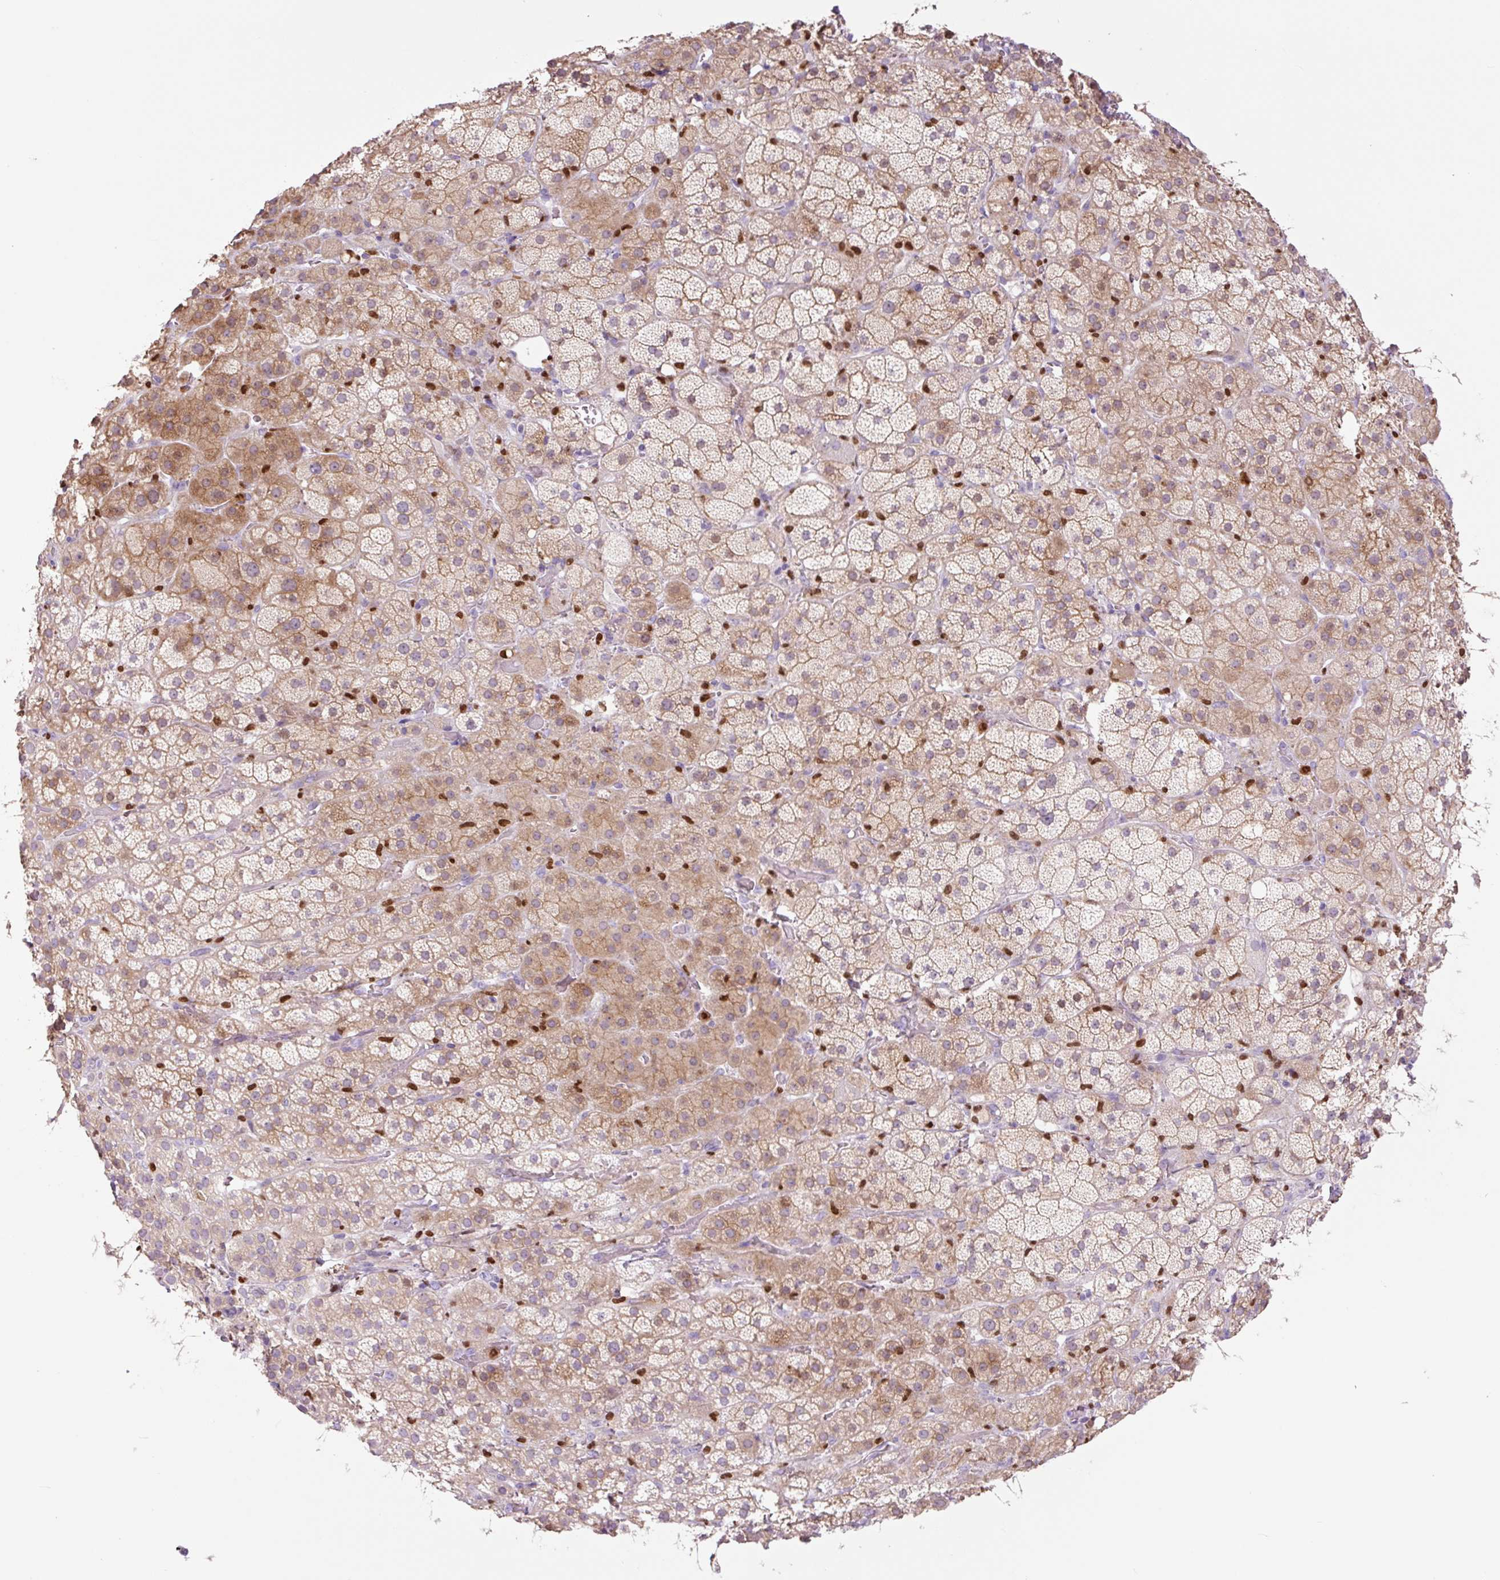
{"staining": {"intensity": "moderate", "quantity": "25%-75%", "location": "cytoplasmic/membranous"}, "tissue": "adrenal gland", "cell_type": "Glandular cells", "image_type": "normal", "snomed": [{"axis": "morphology", "description": "Normal tissue, NOS"}, {"axis": "topography", "description": "Adrenal gland"}], "caption": "Immunohistochemical staining of unremarkable human adrenal gland exhibits 25%-75% levels of moderate cytoplasmic/membranous protein positivity in approximately 25%-75% of glandular cells.", "gene": "SPI1", "patient": {"sex": "male", "age": 57}}